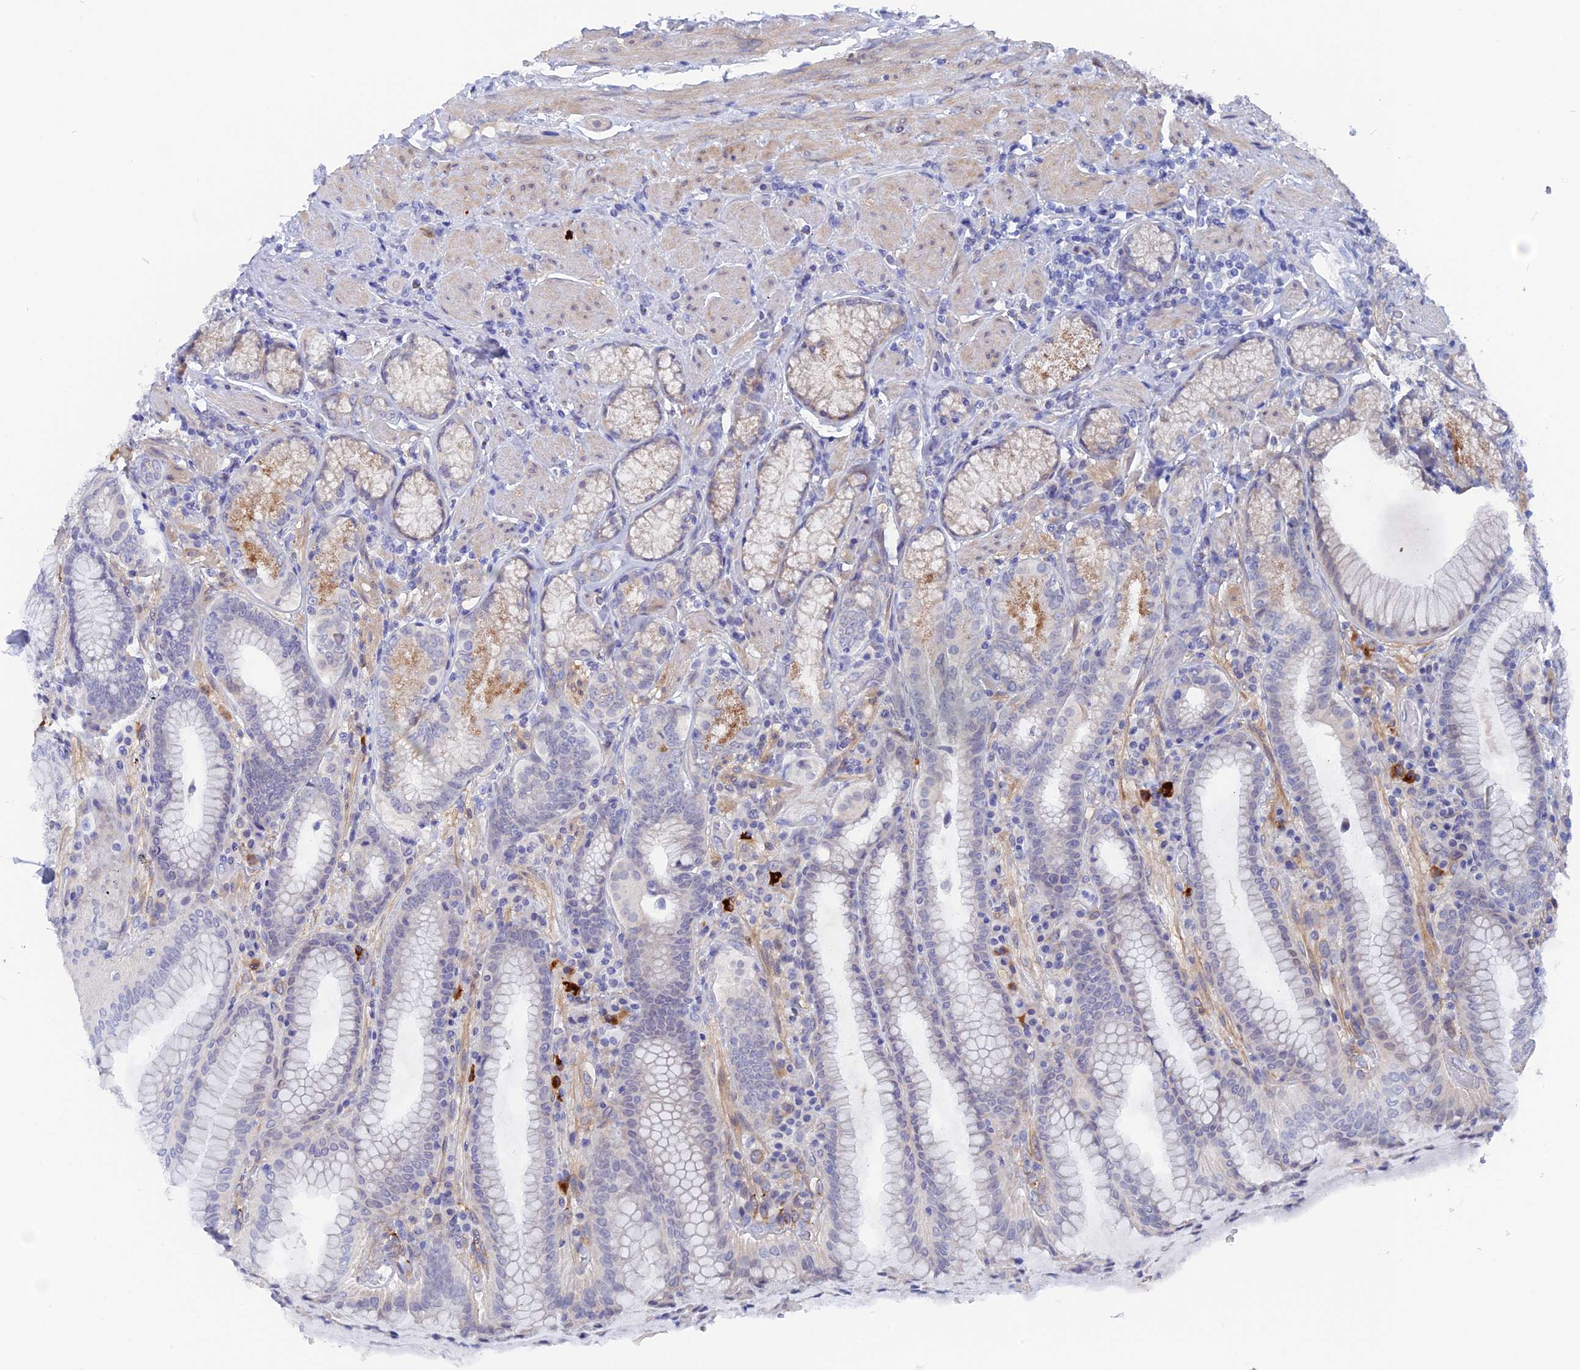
{"staining": {"intensity": "negative", "quantity": "none", "location": "none"}, "tissue": "stomach", "cell_type": "Glandular cells", "image_type": "normal", "snomed": [{"axis": "morphology", "description": "Normal tissue, NOS"}, {"axis": "topography", "description": "Stomach, upper"}, {"axis": "topography", "description": "Stomach, lower"}], "caption": "Immunohistochemistry (IHC) micrograph of unremarkable stomach stained for a protein (brown), which exhibits no positivity in glandular cells. (DAB immunohistochemistry (IHC) visualized using brightfield microscopy, high magnification).", "gene": "DACT3", "patient": {"sex": "female", "age": 76}}